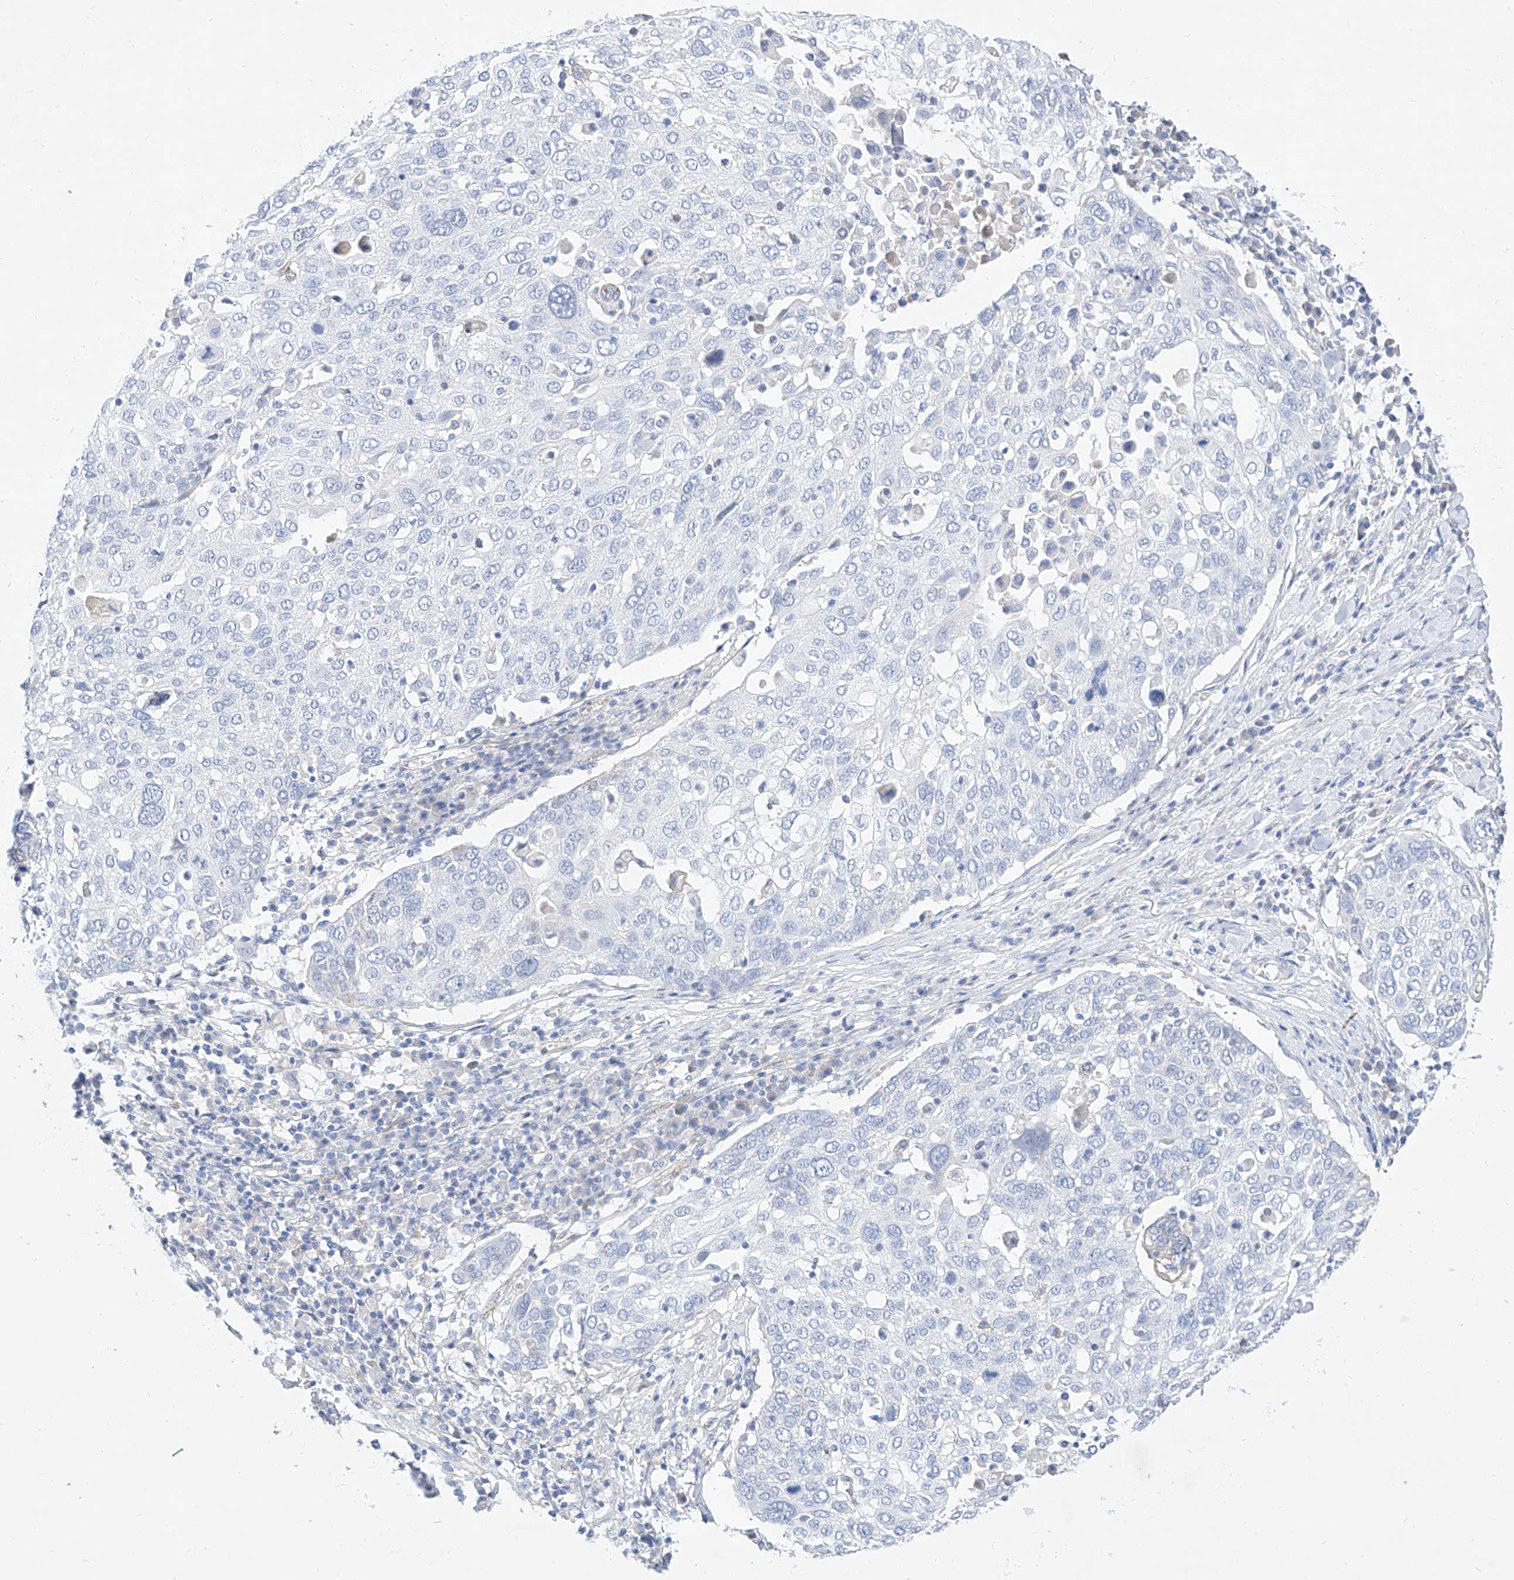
{"staining": {"intensity": "negative", "quantity": "none", "location": "none"}, "tissue": "lung cancer", "cell_type": "Tumor cells", "image_type": "cancer", "snomed": [{"axis": "morphology", "description": "Squamous cell carcinoma, NOS"}, {"axis": "topography", "description": "Lung"}], "caption": "A high-resolution micrograph shows immunohistochemistry (IHC) staining of lung squamous cell carcinoma, which exhibits no significant expression in tumor cells.", "gene": "SBSPON", "patient": {"sex": "male", "age": 65}}